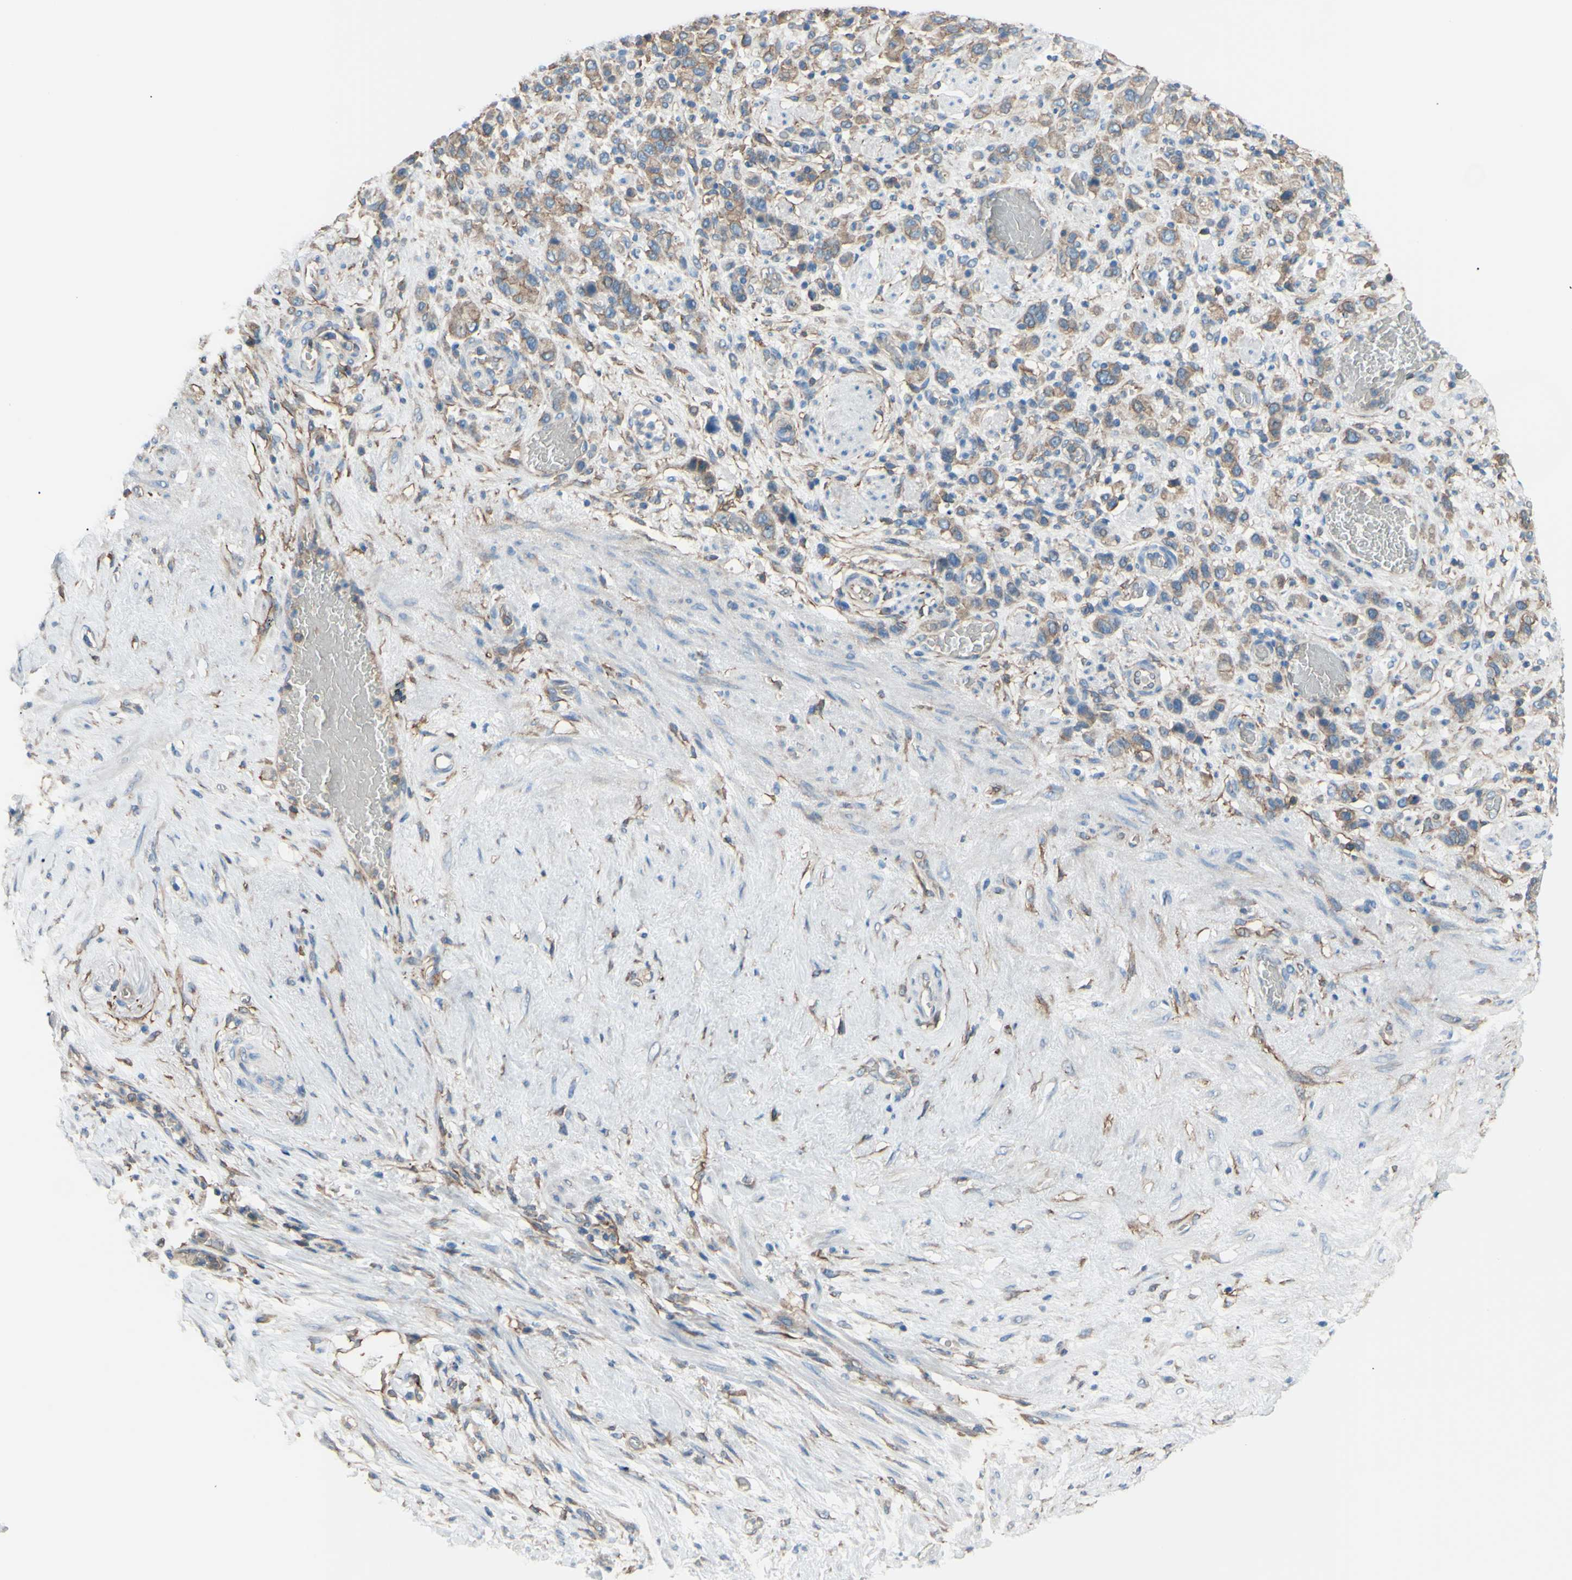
{"staining": {"intensity": "weak", "quantity": ">75%", "location": "cytoplasmic/membranous"}, "tissue": "stomach cancer", "cell_type": "Tumor cells", "image_type": "cancer", "snomed": [{"axis": "morphology", "description": "Adenocarcinoma, NOS"}, {"axis": "morphology", "description": "Adenocarcinoma, High grade"}, {"axis": "topography", "description": "Stomach, upper"}, {"axis": "topography", "description": "Stomach, lower"}], "caption": "DAB immunohistochemical staining of stomach cancer (adenocarcinoma) reveals weak cytoplasmic/membranous protein positivity in approximately >75% of tumor cells. Immunohistochemistry (ihc) stains the protein of interest in brown and the nuclei are stained blue.", "gene": "ADD1", "patient": {"sex": "female", "age": 65}}